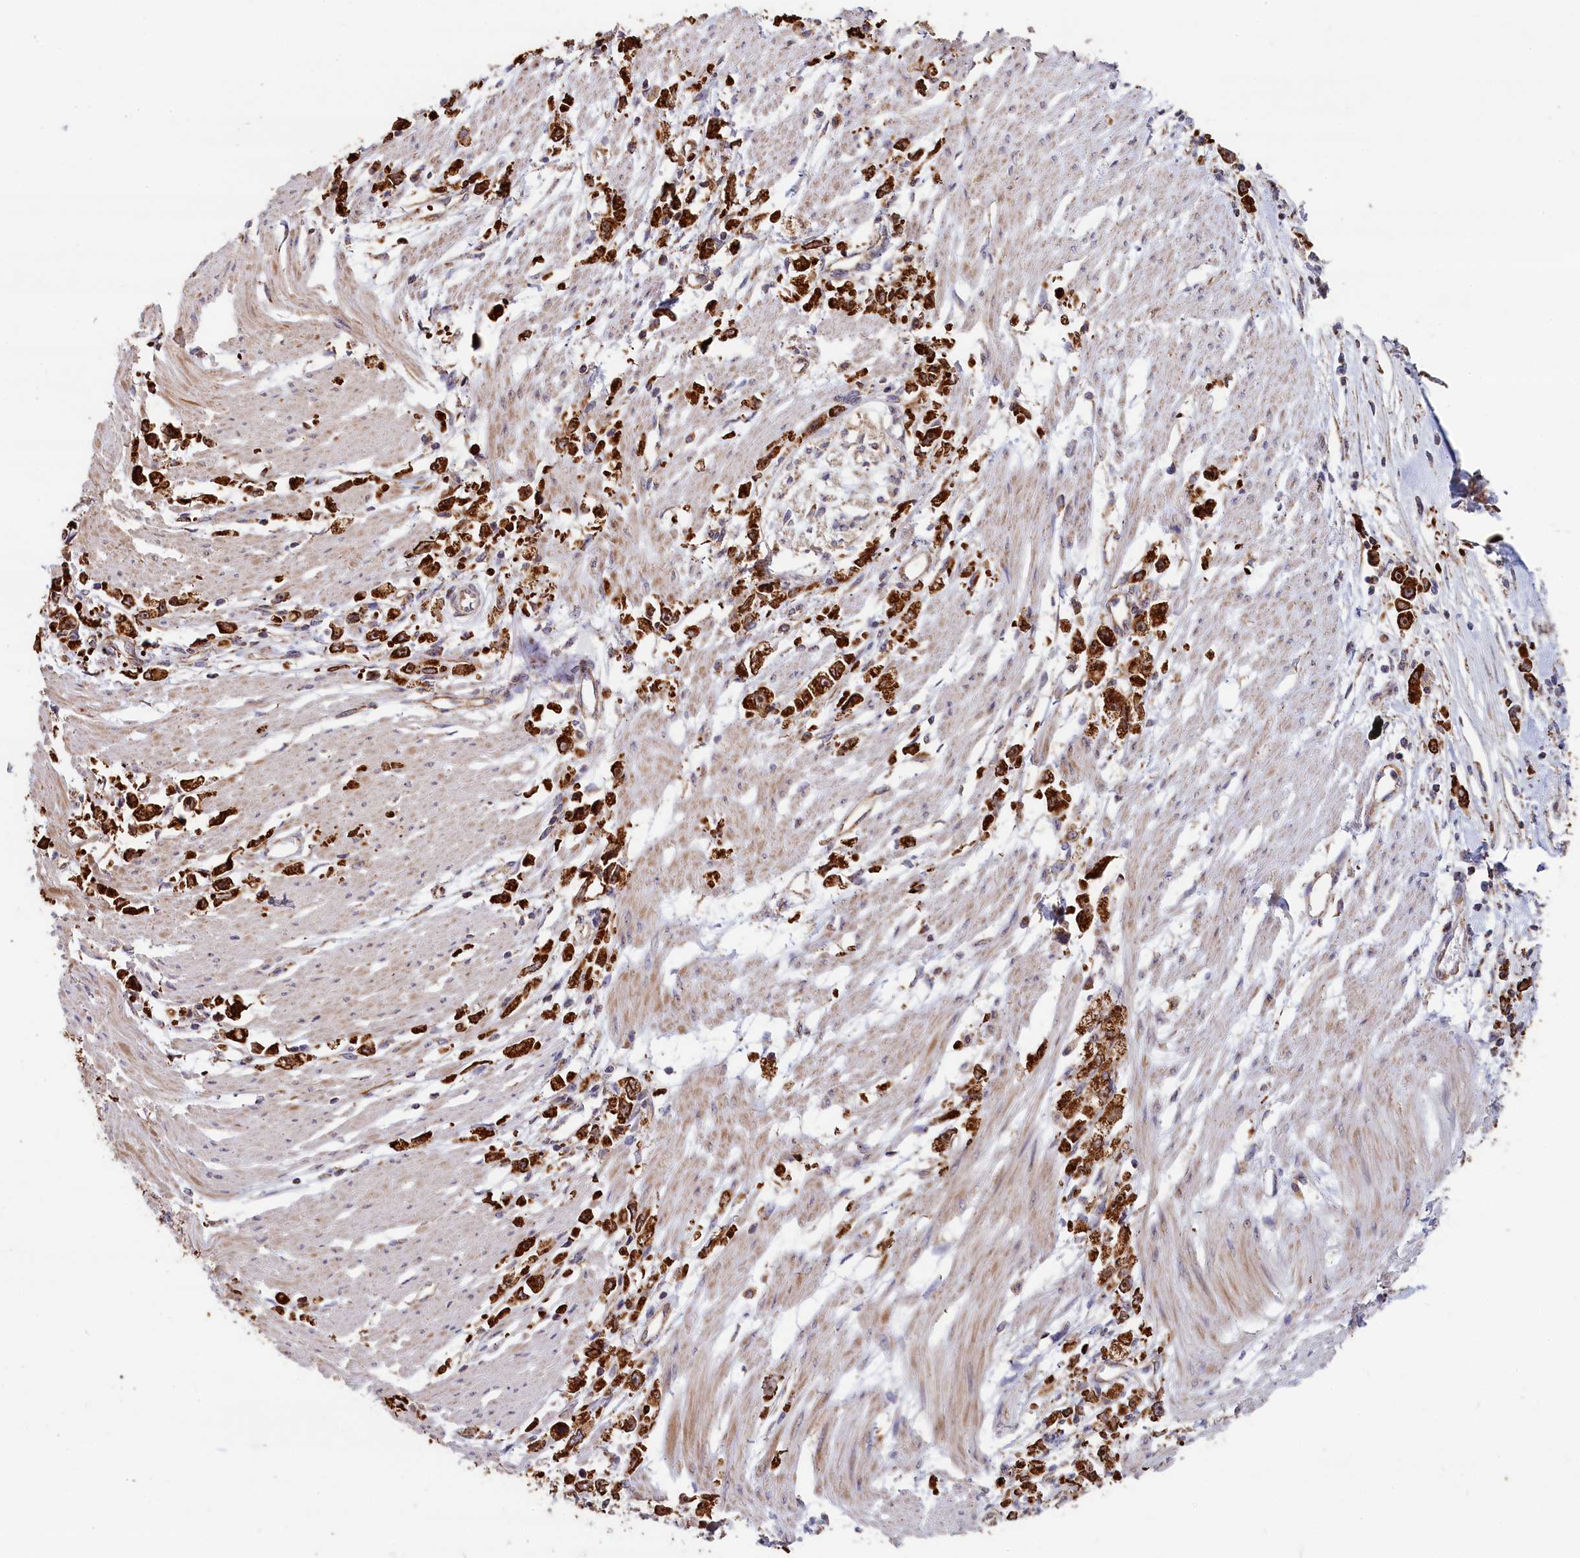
{"staining": {"intensity": "strong", "quantity": ">75%", "location": "cytoplasmic/membranous"}, "tissue": "stomach cancer", "cell_type": "Tumor cells", "image_type": "cancer", "snomed": [{"axis": "morphology", "description": "Adenocarcinoma, NOS"}, {"axis": "topography", "description": "Stomach"}], "caption": "This micrograph shows IHC staining of adenocarcinoma (stomach), with high strong cytoplasmic/membranous positivity in about >75% of tumor cells.", "gene": "ZNF816", "patient": {"sex": "female", "age": 59}}